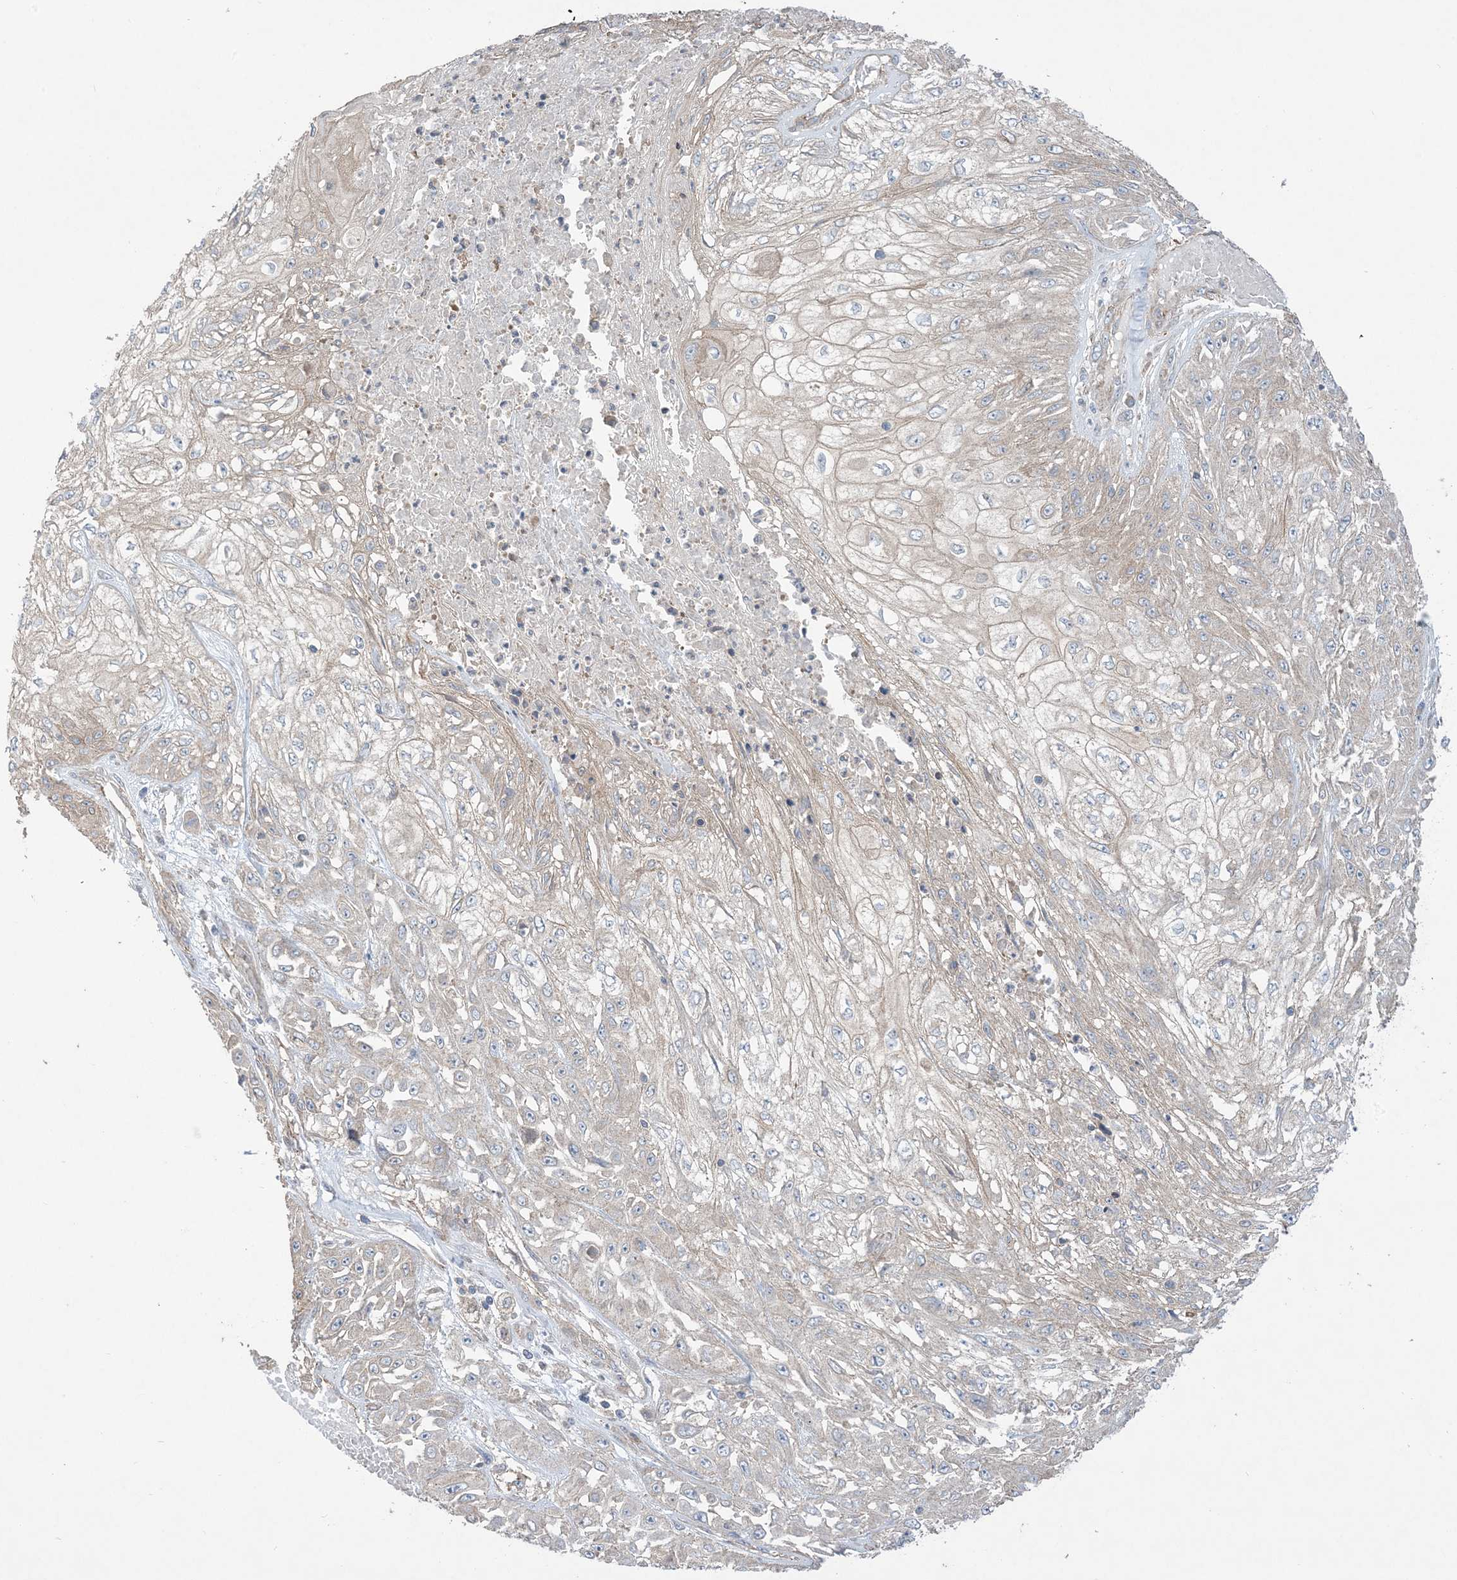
{"staining": {"intensity": "weak", "quantity": "<25%", "location": "cytoplasmic/membranous"}, "tissue": "skin cancer", "cell_type": "Tumor cells", "image_type": "cancer", "snomed": [{"axis": "morphology", "description": "Squamous cell carcinoma, NOS"}, {"axis": "morphology", "description": "Squamous cell carcinoma, metastatic, NOS"}, {"axis": "topography", "description": "Skin"}, {"axis": "topography", "description": "Lymph node"}], "caption": "The image exhibits no significant expression in tumor cells of skin squamous cell carcinoma. (Stains: DAB IHC with hematoxylin counter stain, Microscopy: brightfield microscopy at high magnification).", "gene": "CCNY", "patient": {"sex": "male", "age": 75}}